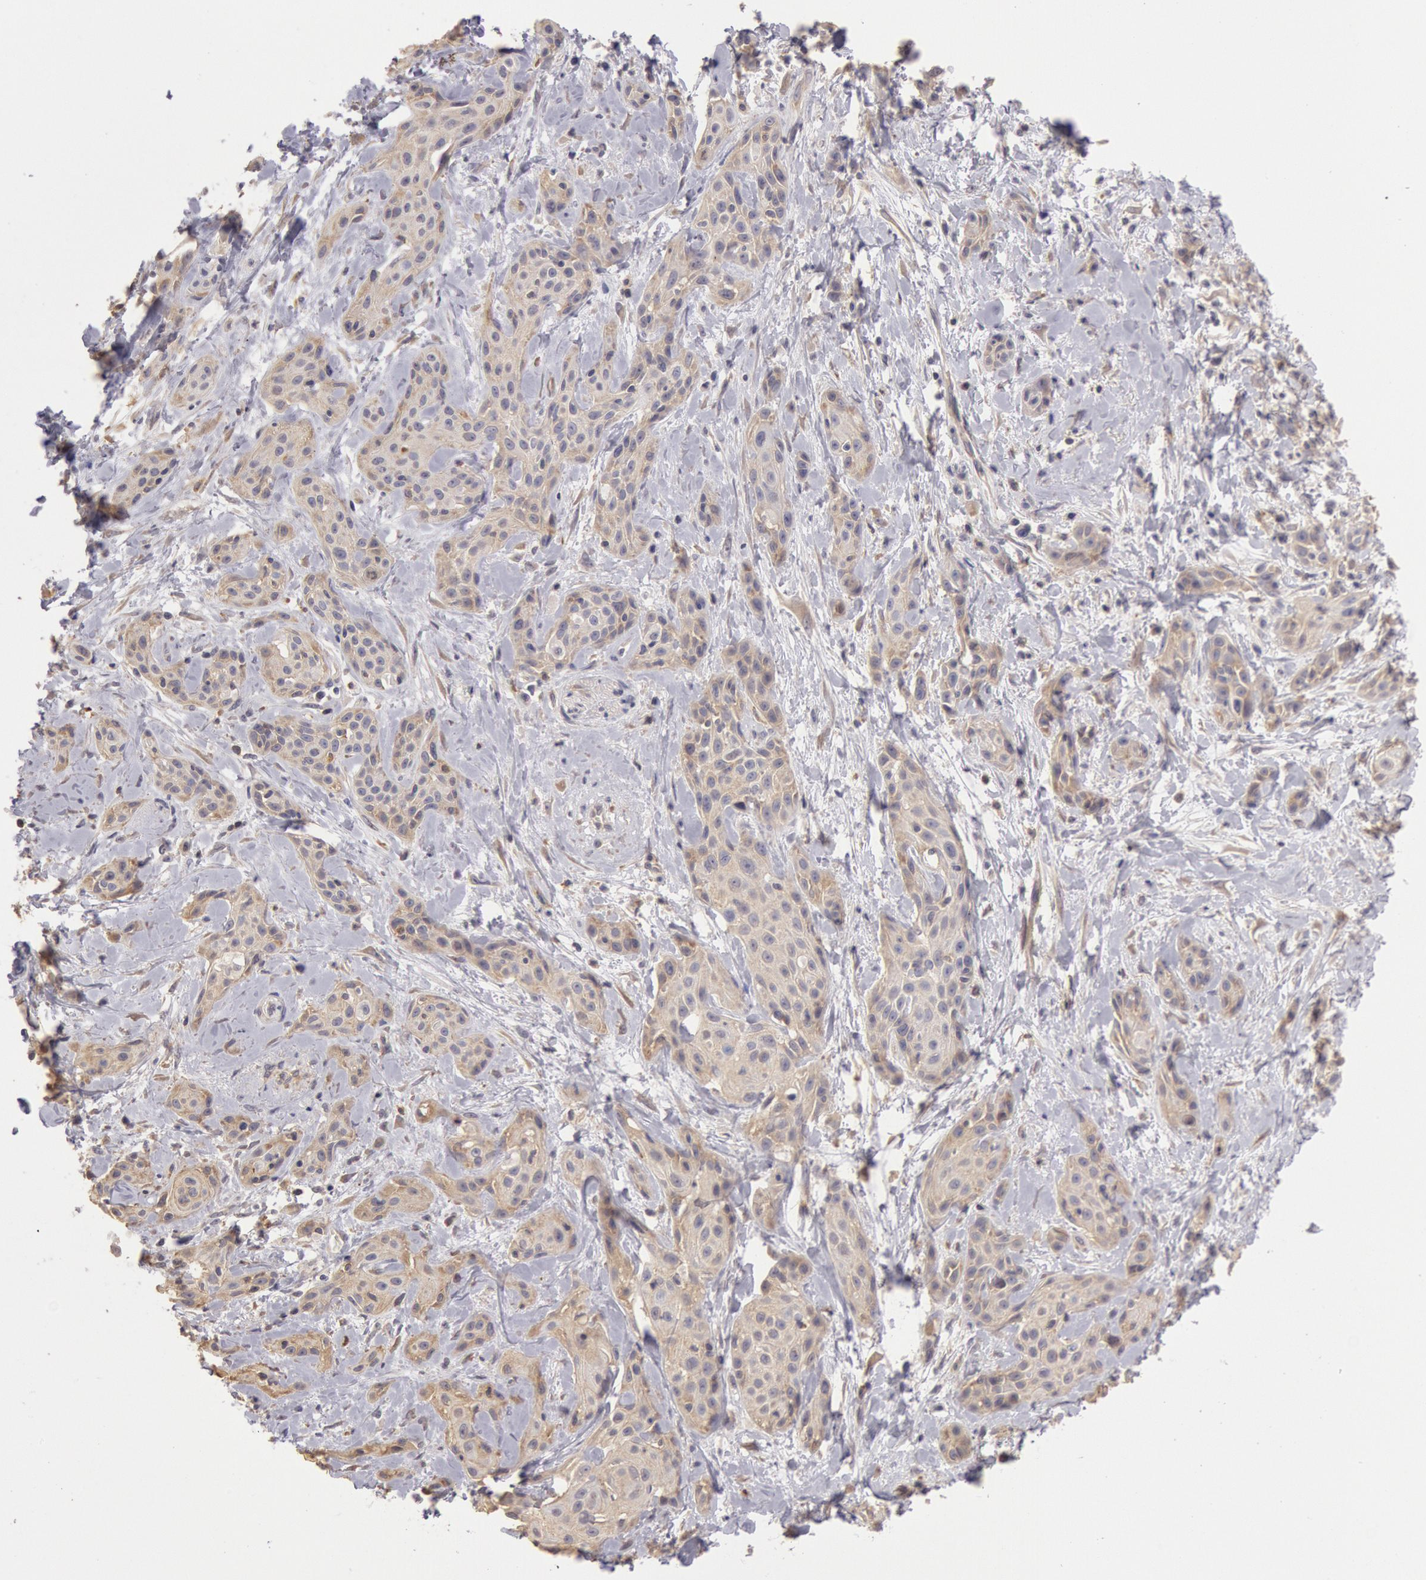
{"staining": {"intensity": "weak", "quantity": ">75%", "location": "cytoplasmic/membranous"}, "tissue": "skin cancer", "cell_type": "Tumor cells", "image_type": "cancer", "snomed": [{"axis": "morphology", "description": "Squamous cell carcinoma, NOS"}, {"axis": "topography", "description": "Skin"}, {"axis": "topography", "description": "Anal"}], "caption": "Skin cancer (squamous cell carcinoma) stained with a protein marker displays weak staining in tumor cells.", "gene": "NMT2", "patient": {"sex": "male", "age": 64}}